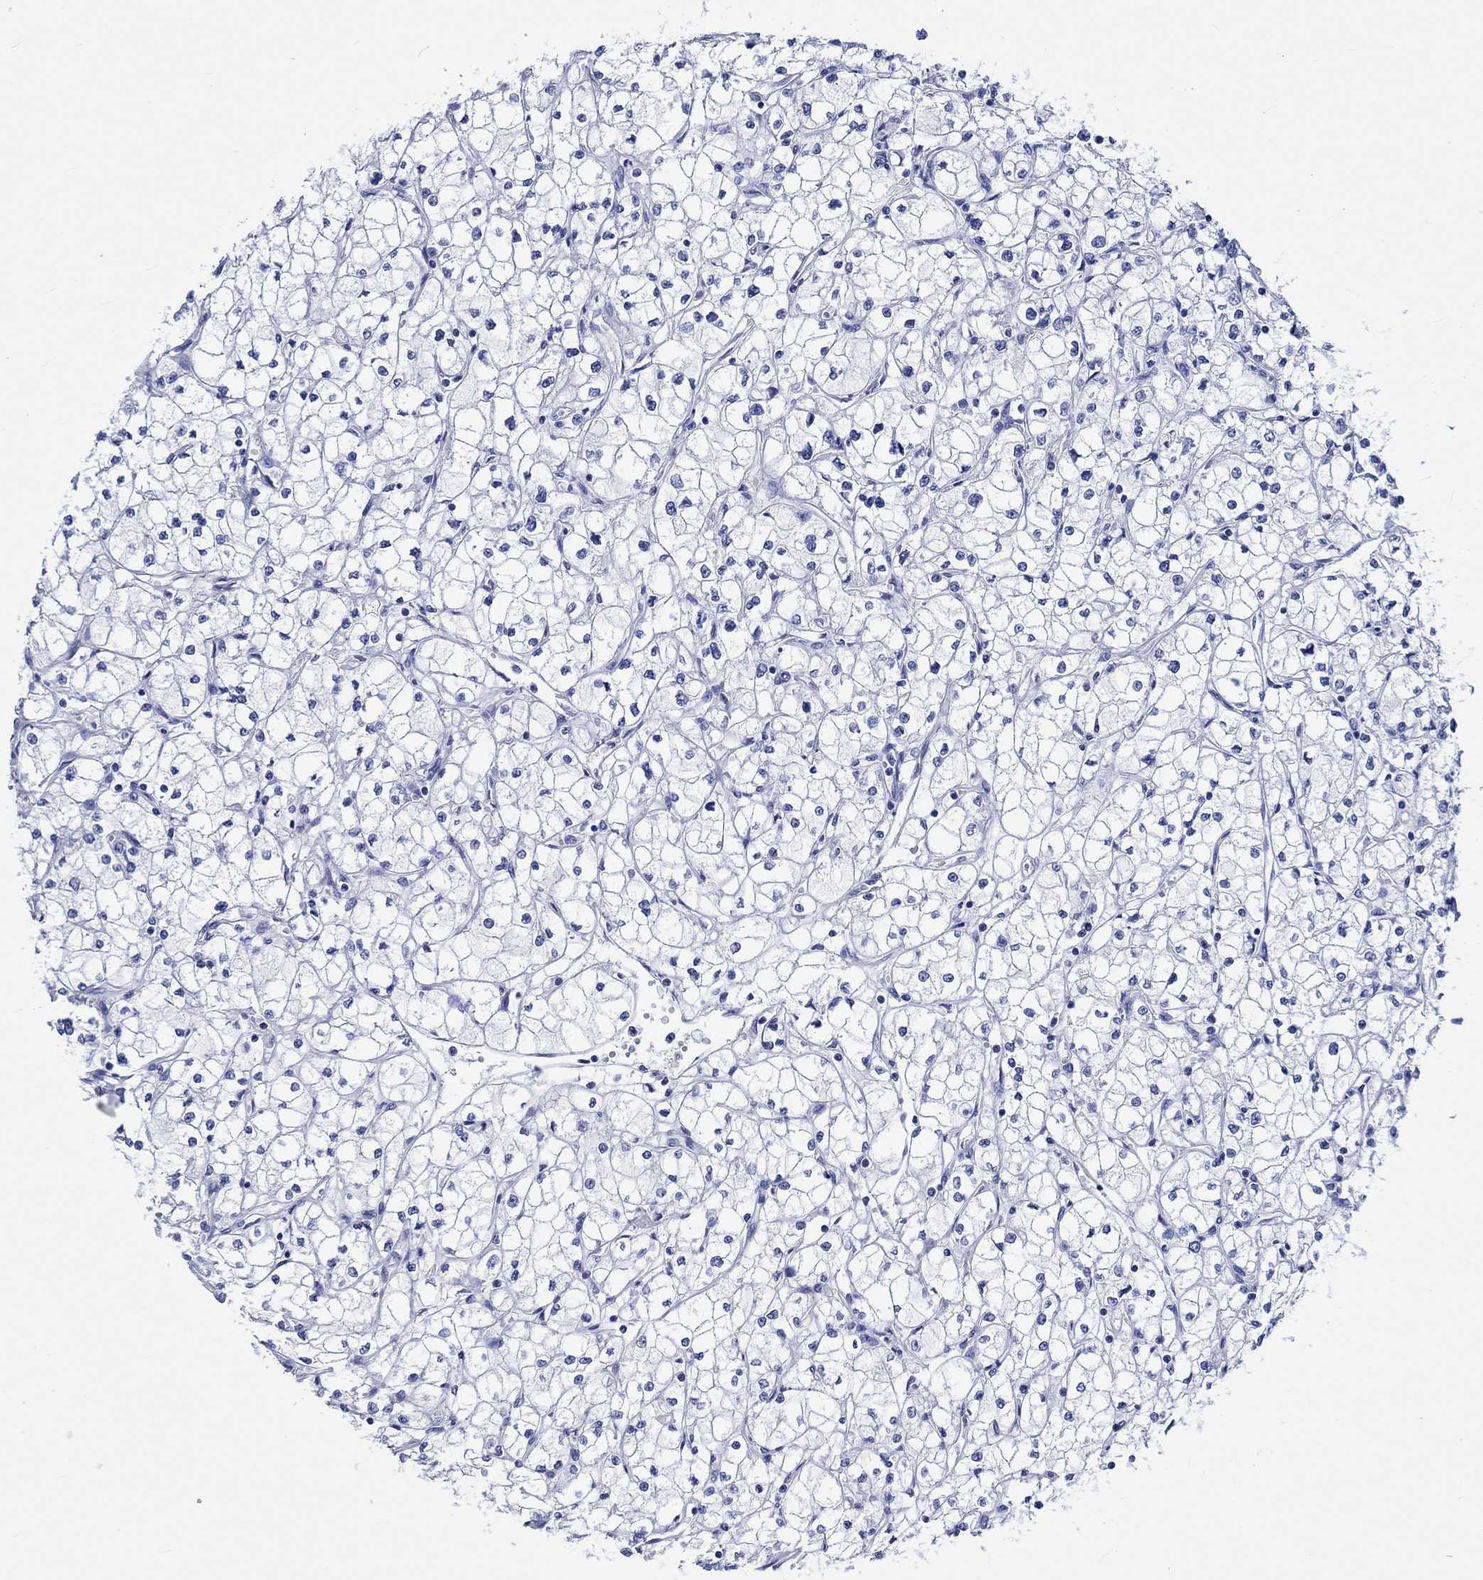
{"staining": {"intensity": "negative", "quantity": "none", "location": "none"}, "tissue": "renal cancer", "cell_type": "Tumor cells", "image_type": "cancer", "snomed": [{"axis": "morphology", "description": "Adenocarcinoma, NOS"}, {"axis": "topography", "description": "Kidney"}], "caption": "This is an immunohistochemistry photomicrograph of human renal cancer (adenocarcinoma). There is no expression in tumor cells.", "gene": "HARBI1", "patient": {"sex": "male", "age": 67}}